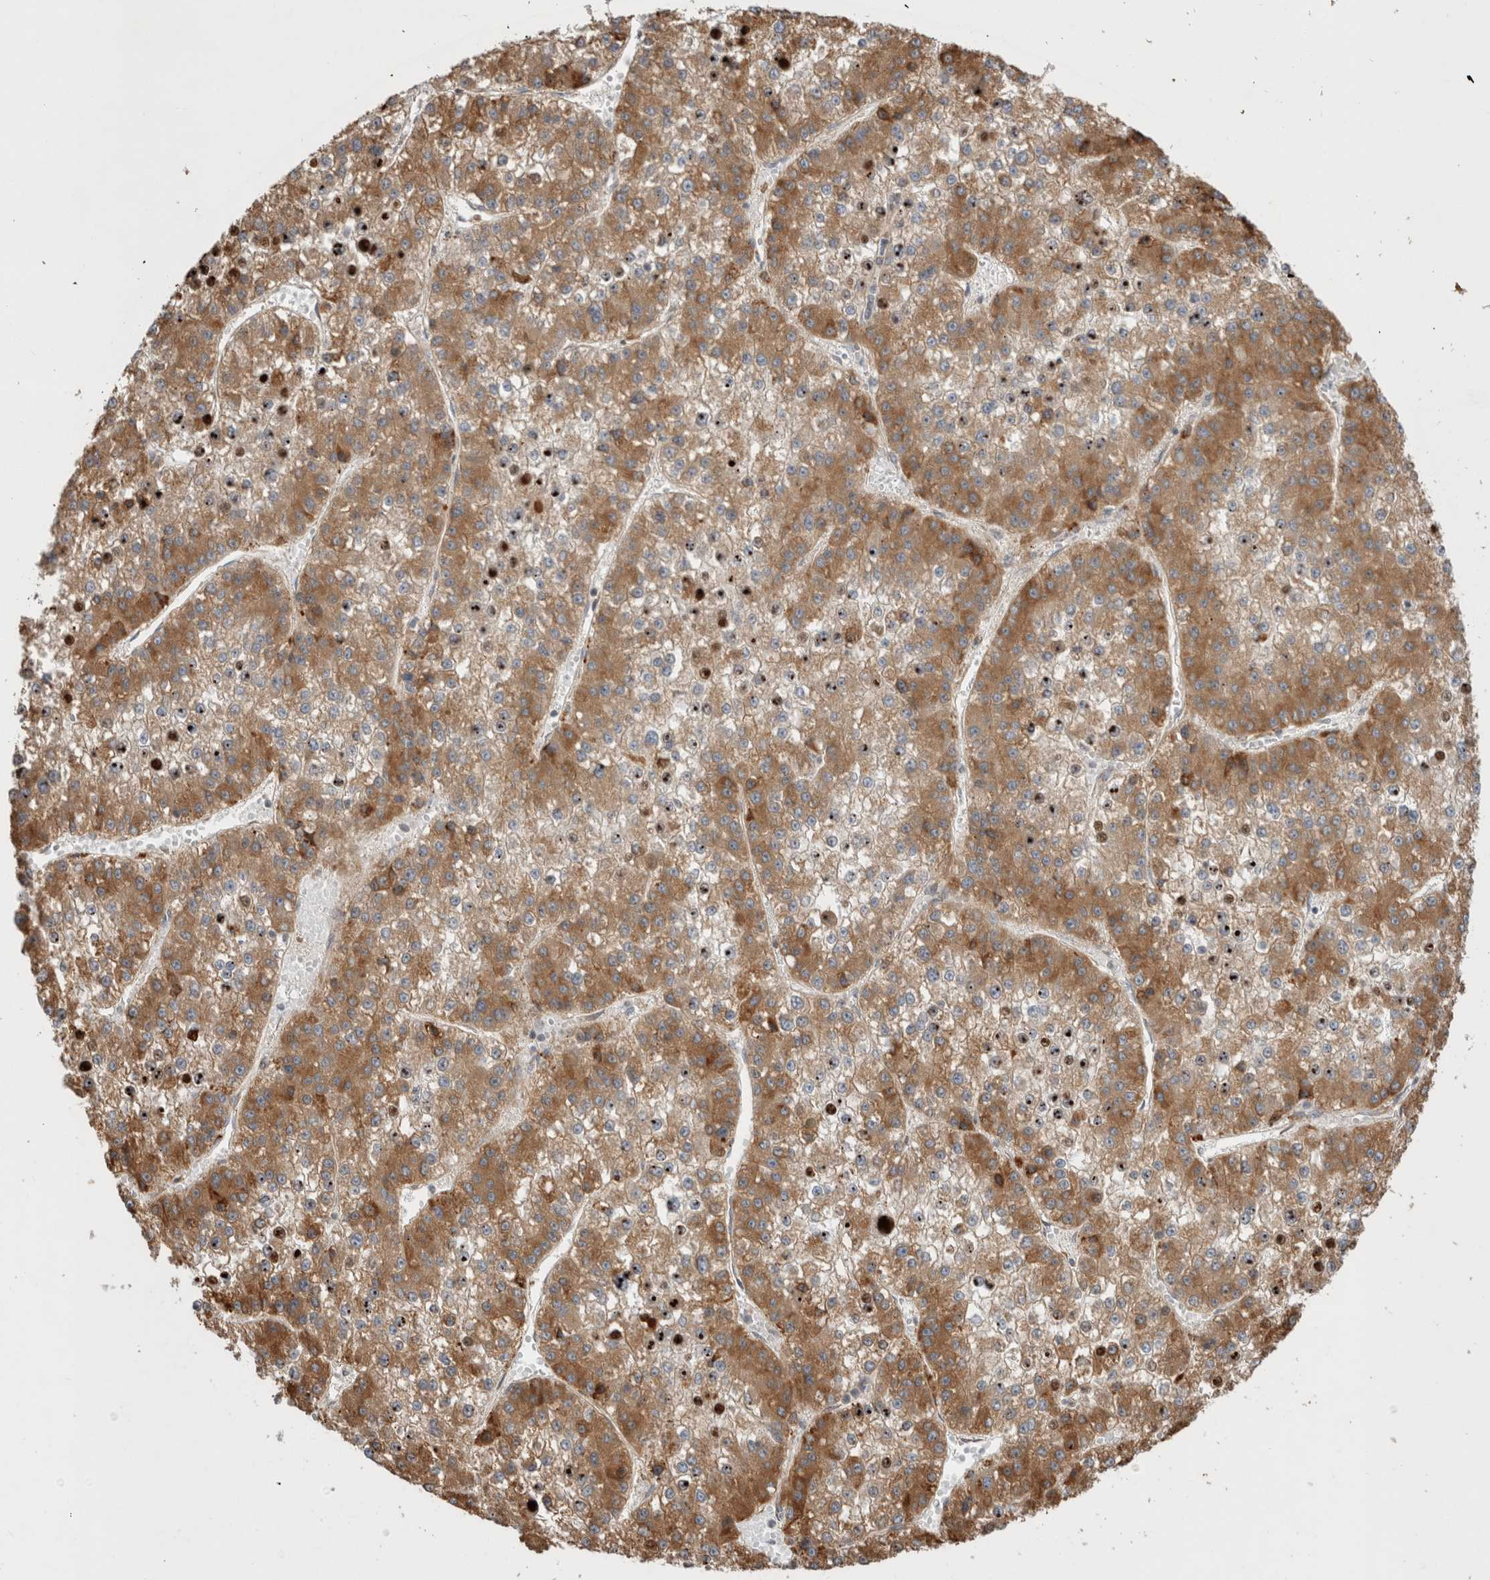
{"staining": {"intensity": "moderate", "quantity": "25%-75%", "location": "cytoplasmic/membranous"}, "tissue": "liver cancer", "cell_type": "Tumor cells", "image_type": "cancer", "snomed": [{"axis": "morphology", "description": "Carcinoma, Hepatocellular, NOS"}, {"axis": "topography", "description": "Liver"}], "caption": "This micrograph reveals immunohistochemistry (IHC) staining of hepatocellular carcinoma (liver), with medium moderate cytoplasmic/membranous positivity in about 25%-75% of tumor cells.", "gene": "PDCD10", "patient": {"sex": "female", "age": 73}}